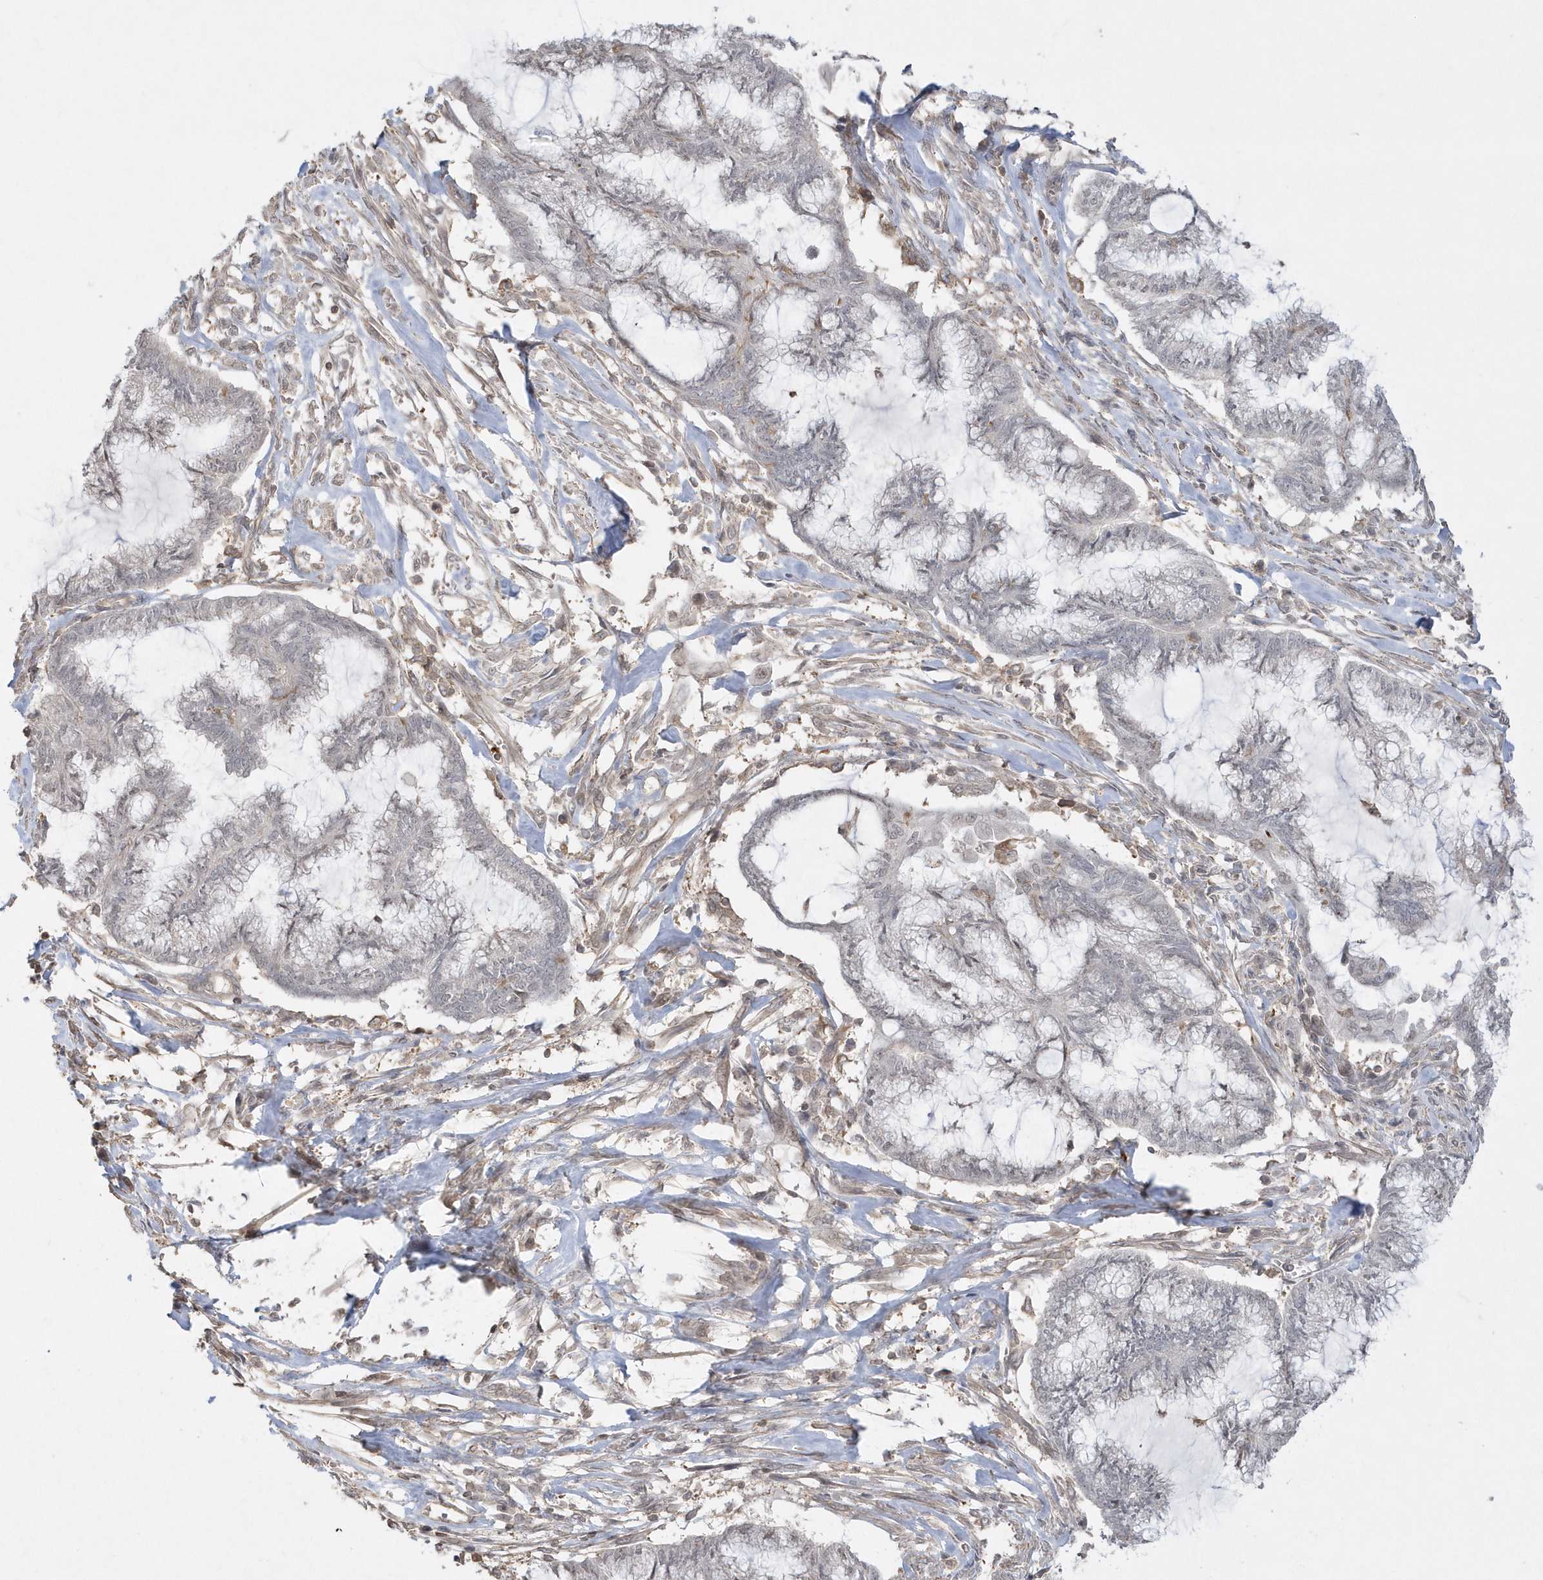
{"staining": {"intensity": "negative", "quantity": "none", "location": "none"}, "tissue": "endometrial cancer", "cell_type": "Tumor cells", "image_type": "cancer", "snomed": [{"axis": "morphology", "description": "Adenocarcinoma, NOS"}, {"axis": "topography", "description": "Endometrium"}], "caption": "Tumor cells are negative for brown protein staining in endometrial cancer.", "gene": "BSN", "patient": {"sex": "female", "age": 86}}